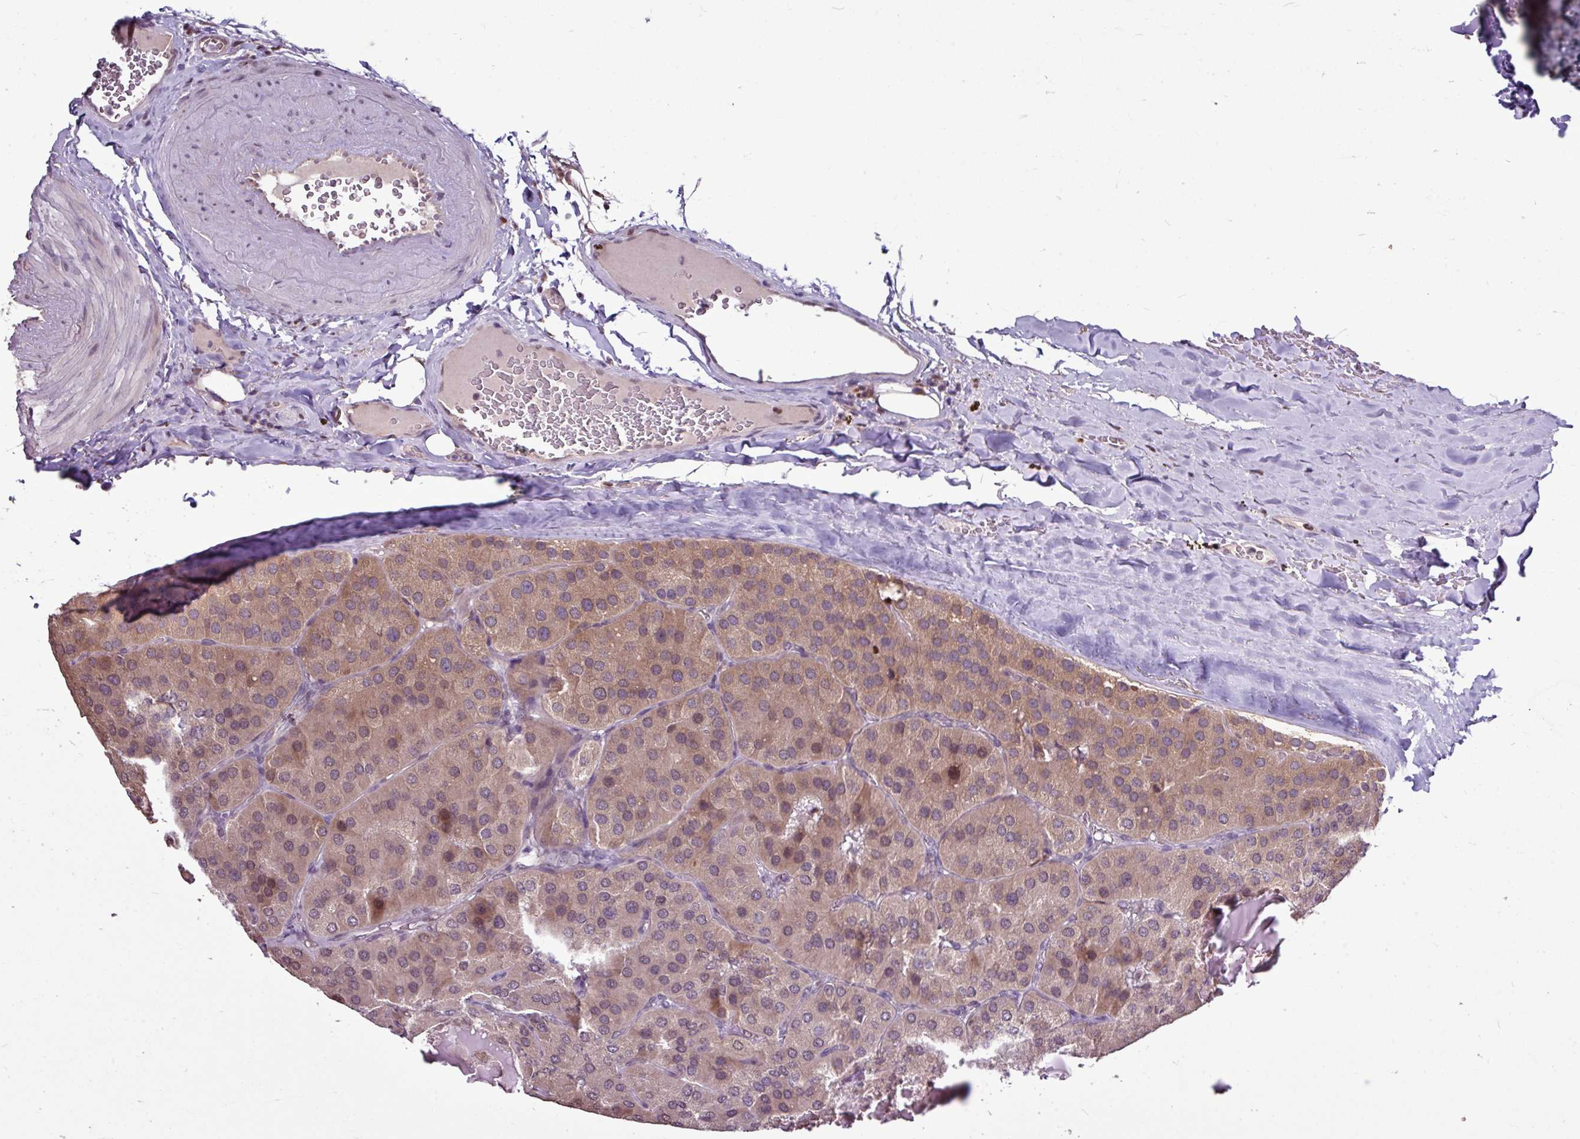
{"staining": {"intensity": "moderate", "quantity": ">75%", "location": "cytoplasmic/membranous"}, "tissue": "parathyroid gland", "cell_type": "Glandular cells", "image_type": "normal", "snomed": [{"axis": "morphology", "description": "Normal tissue, NOS"}, {"axis": "morphology", "description": "Adenoma, NOS"}, {"axis": "topography", "description": "Parathyroid gland"}], "caption": "Brown immunohistochemical staining in benign parathyroid gland displays moderate cytoplasmic/membranous staining in about >75% of glandular cells. Using DAB (3,3'-diaminobenzidine) (brown) and hematoxylin (blue) stains, captured at high magnification using brightfield microscopy.", "gene": "SKIC2", "patient": {"sex": "female", "age": 86}}